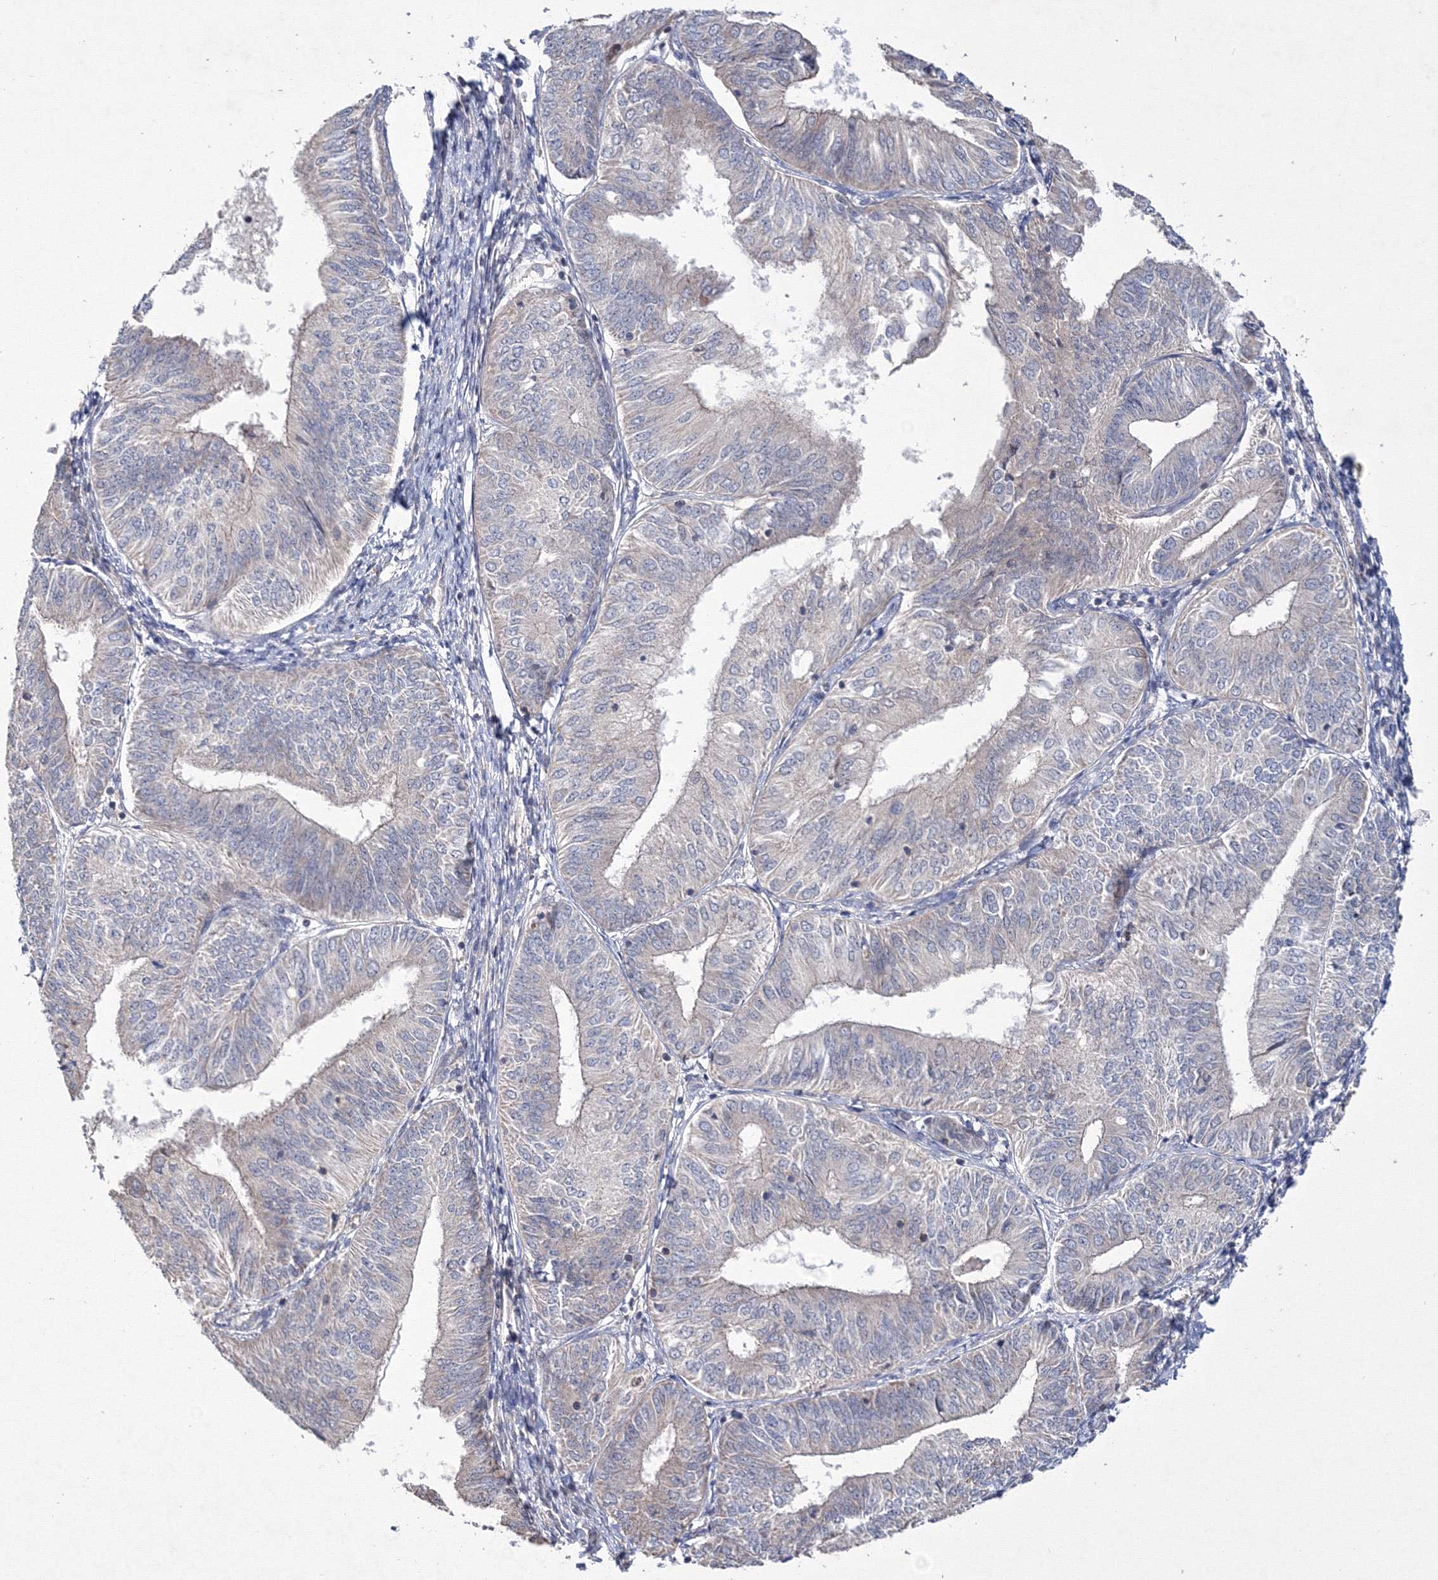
{"staining": {"intensity": "negative", "quantity": "none", "location": "none"}, "tissue": "endometrial cancer", "cell_type": "Tumor cells", "image_type": "cancer", "snomed": [{"axis": "morphology", "description": "Adenocarcinoma, NOS"}, {"axis": "topography", "description": "Endometrium"}], "caption": "High power microscopy histopathology image of an immunohistochemistry histopathology image of adenocarcinoma (endometrial), revealing no significant staining in tumor cells. Nuclei are stained in blue.", "gene": "PPP2R2B", "patient": {"sex": "female", "age": 58}}